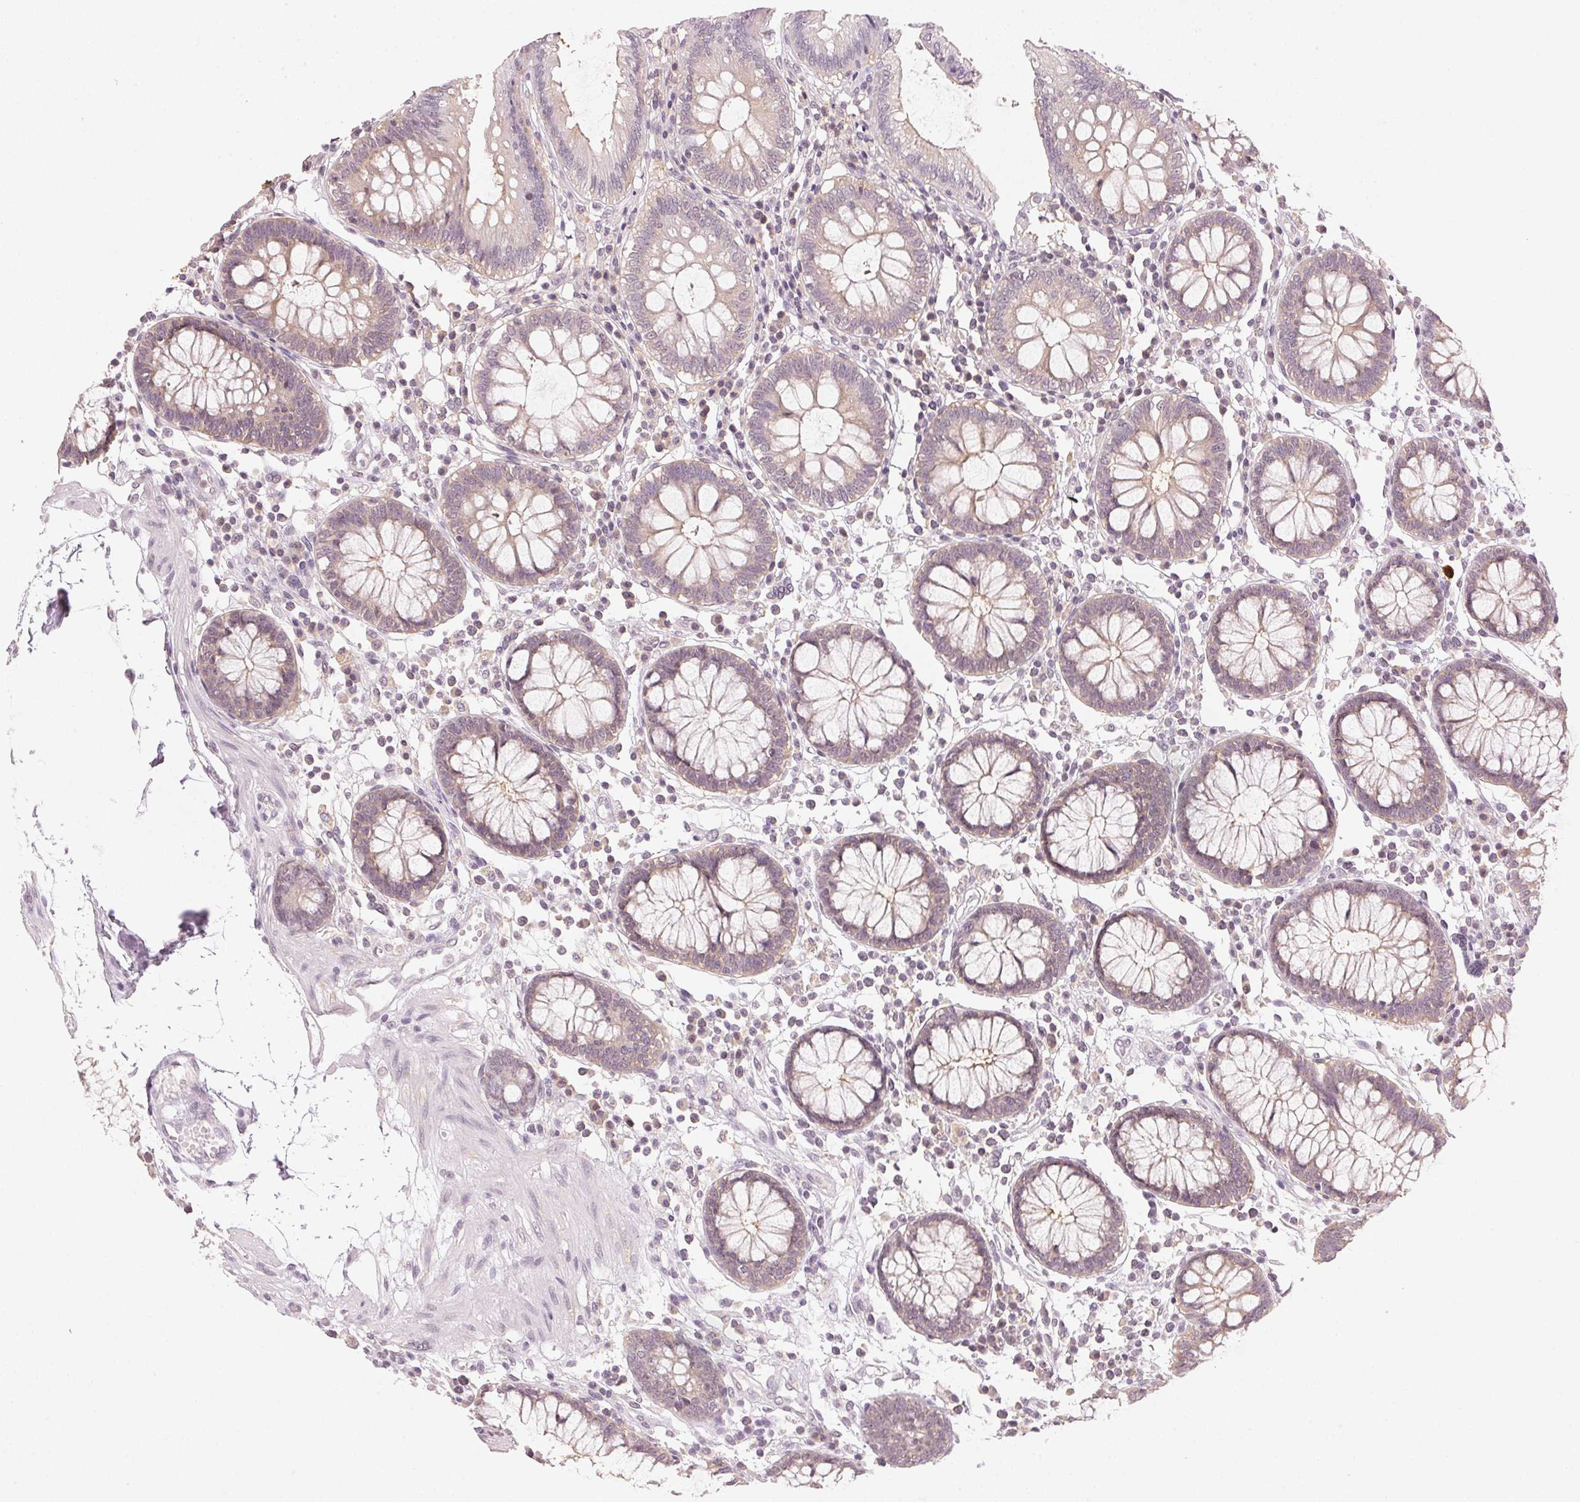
{"staining": {"intensity": "negative", "quantity": "none", "location": "none"}, "tissue": "colon", "cell_type": "Endothelial cells", "image_type": "normal", "snomed": [{"axis": "morphology", "description": "Normal tissue, NOS"}, {"axis": "morphology", "description": "Adenocarcinoma, NOS"}, {"axis": "topography", "description": "Colon"}], "caption": "The immunohistochemistry micrograph has no significant staining in endothelial cells of colon.", "gene": "KPRP", "patient": {"sex": "male", "age": 83}}